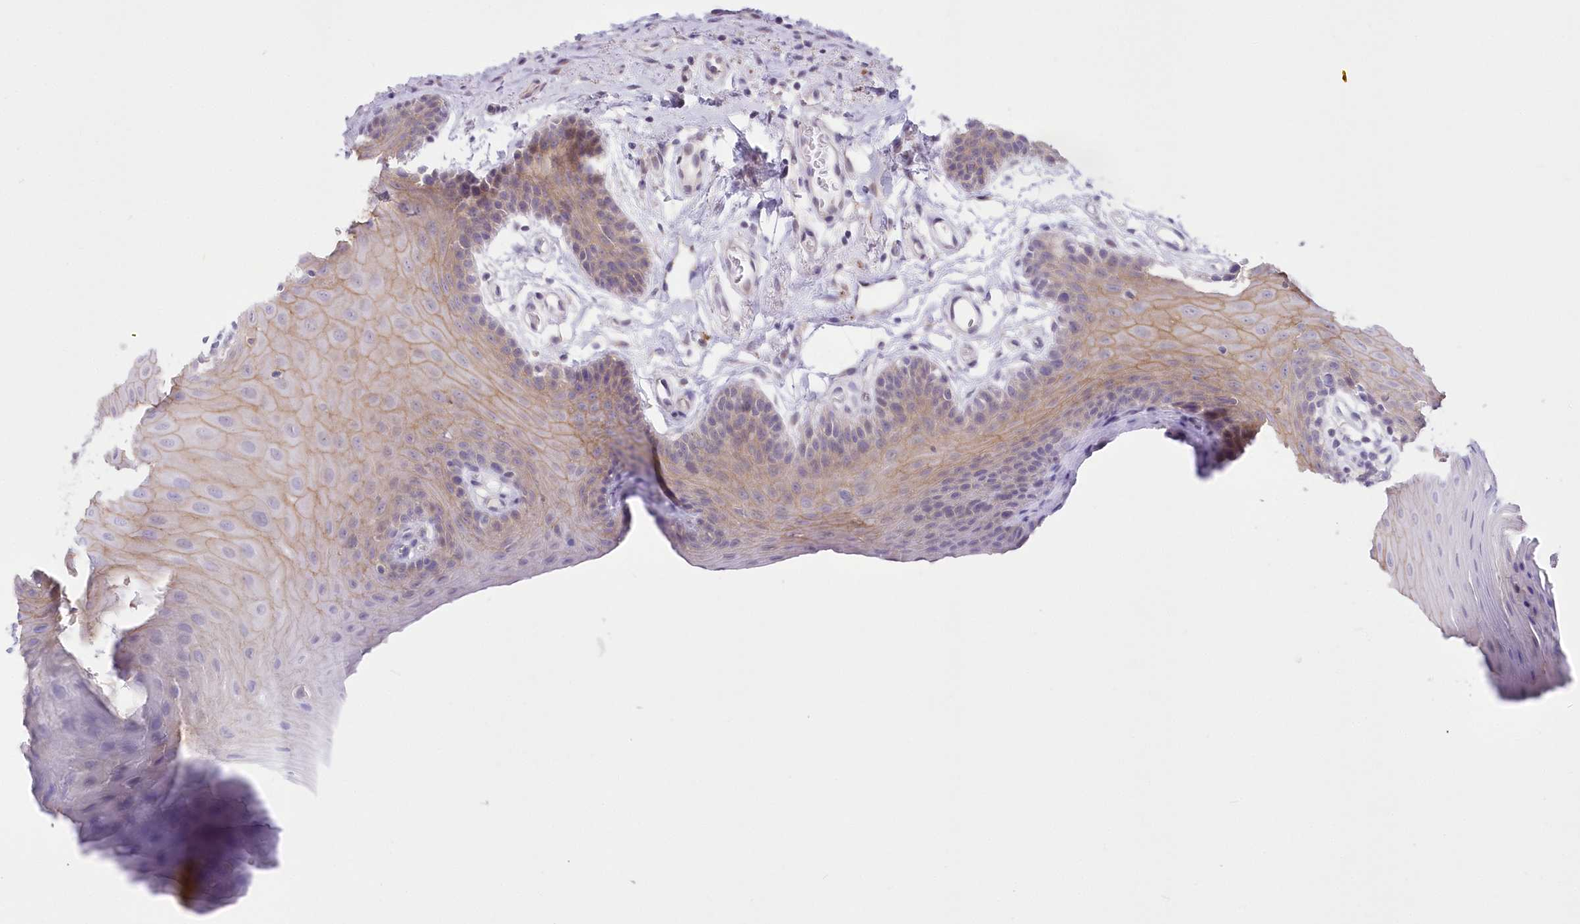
{"staining": {"intensity": "weak", "quantity": "25%-75%", "location": "cytoplasmic/membranous"}, "tissue": "oral mucosa", "cell_type": "Squamous epithelial cells", "image_type": "normal", "snomed": [{"axis": "morphology", "description": "Normal tissue, NOS"}, {"axis": "morphology", "description": "Squamous cell carcinoma, NOS"}, {"axis": "topography", "description": "Skeletal muscle"}, {"axis": "topography", "description": "Oral tissue"}, {"axis": "topography", "description": "Salivary gland"}, {"axis": "topography", "description": "Head-Neck"}], "caption": "Immunohistochemical staining of unremarkable oral mucosa shows weak cytoplasmic/membranous protein expression in about 25%-75% of squamous epithelial cells. (IHC, brightfield microscopy, high magnification).", "gene": "FAM241B", "patient": {"sex": "male", "age": 54}}